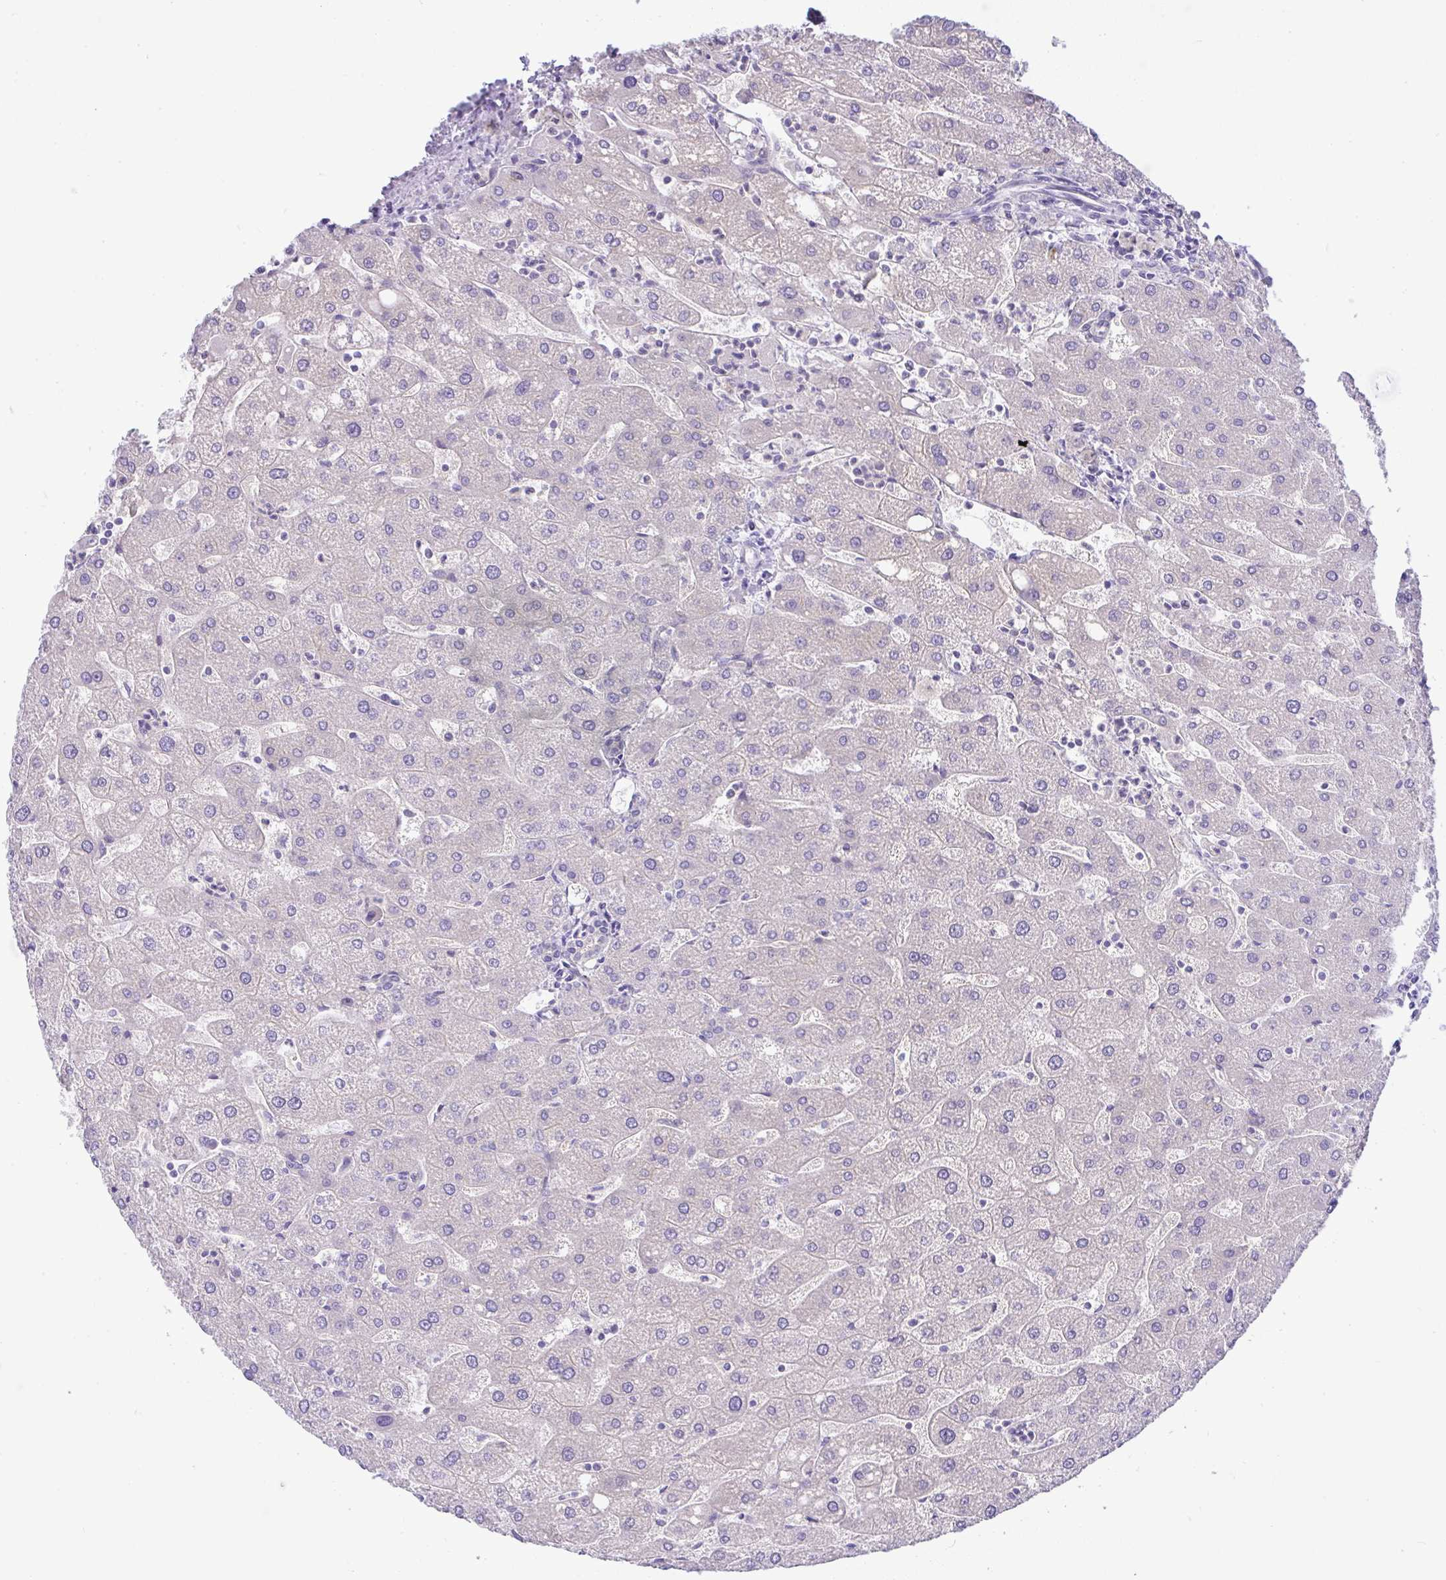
{"staining": {"intensity": "negative", "quantity": "none", "location": "none"}, "tissue": "liver", "cell_type": "Cholangiocytes", "image_type": "normal", "snomed": [{"axis": "morphology", "description": "Normal tissue, NOS"}, {"axis": "topography", "description": "Liver"}], "caption": "Photomicrograph shows no protein staining in cholangiocytes of unremarkable liver. (DAB immunohistochemistry (IHC), high magnification).", "gene": "FAM177A1", "patient": {"sex": "male", "age": 67}}